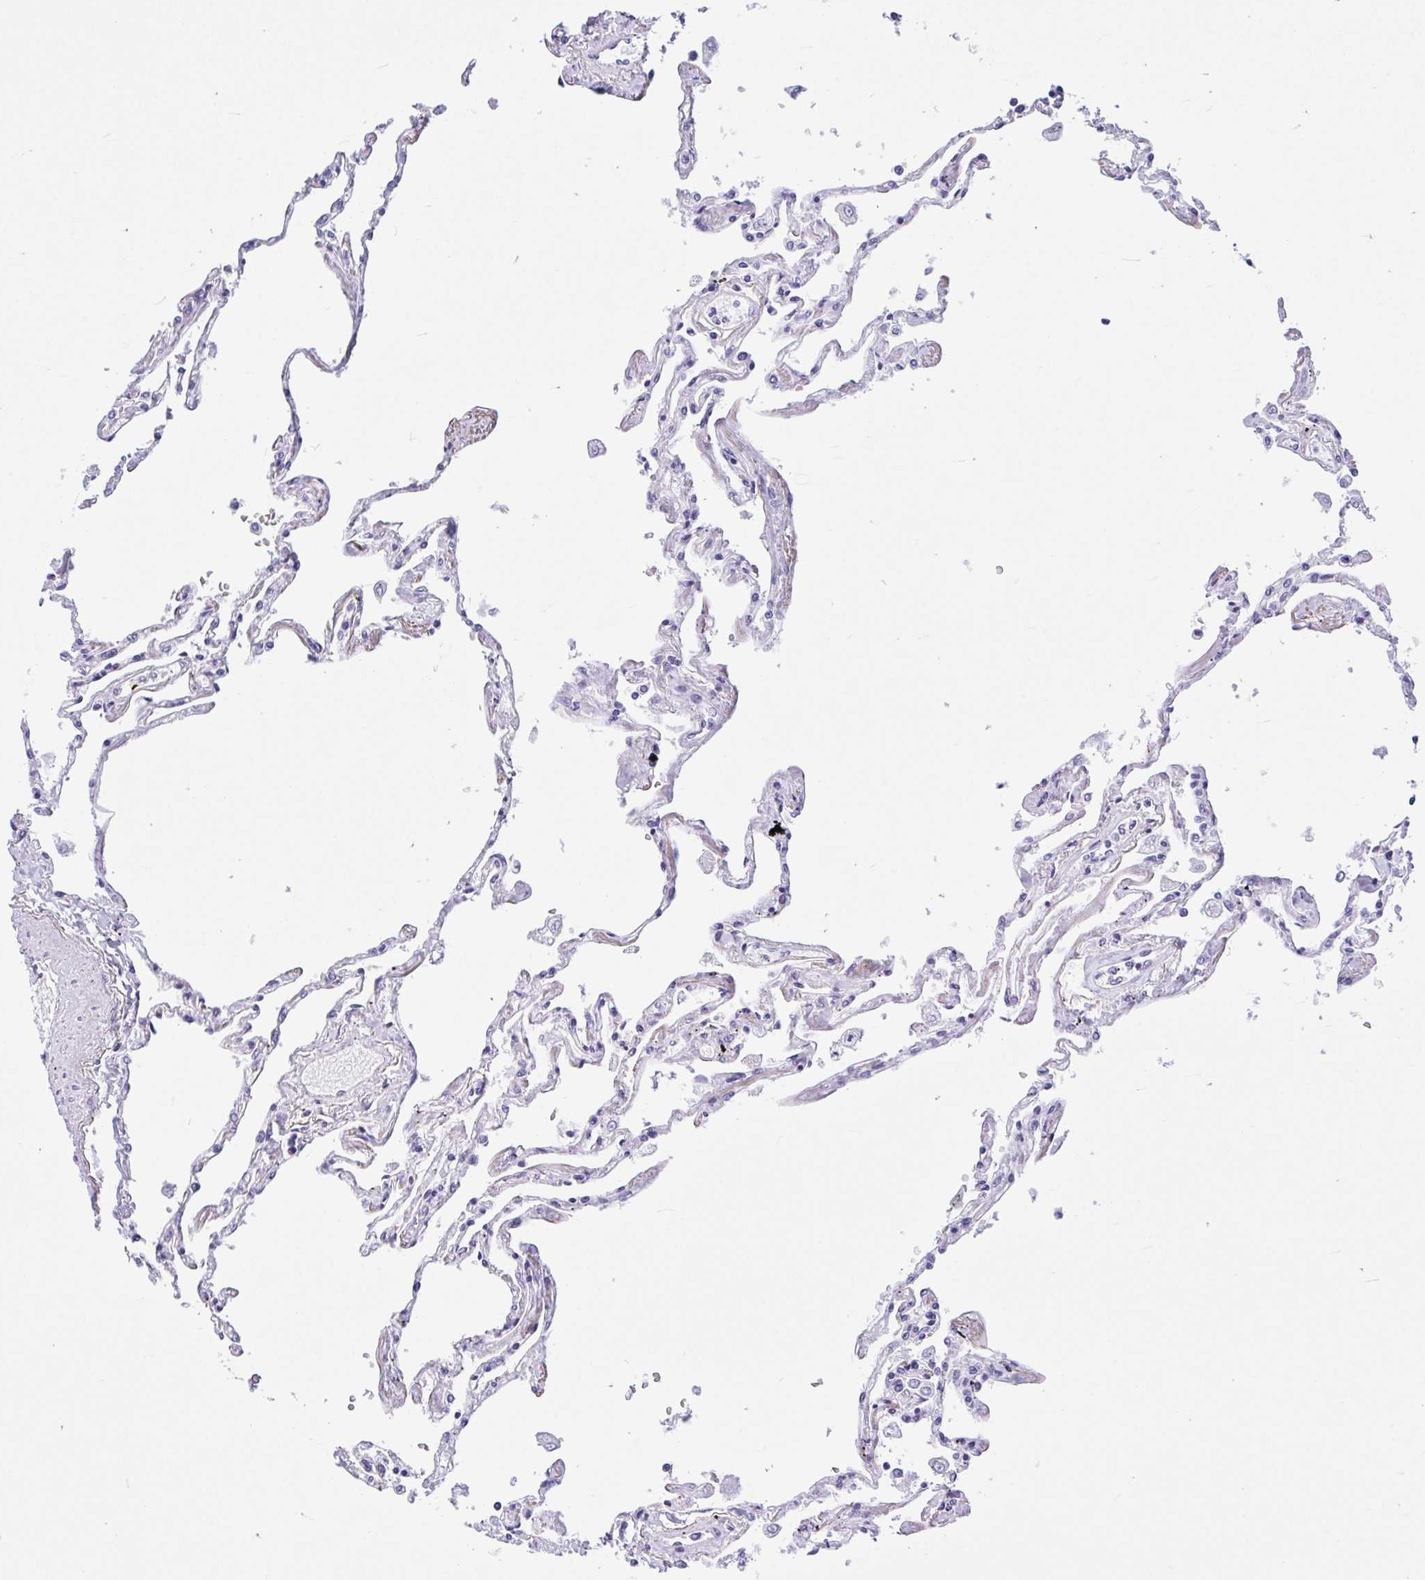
{"staining": {"intensity": "negative", "quantity": "none", "location": "none"}, "tissue": "lung", "cell_type": "Alveolar cells", "image_type": "normal", "snomed": [{"axis": "morphology", "description": "Normal tissue, NOS"}, {"axis": "topography", "description": "Lung"}], "caption": "DAB (3,3'-diaminobenzidine) immunohistochemical staining of unremarkable lung reveals no significant expression in alveolar cells.", "gene": "IAPP", "patient": {"sex": "female", "age": 67}}